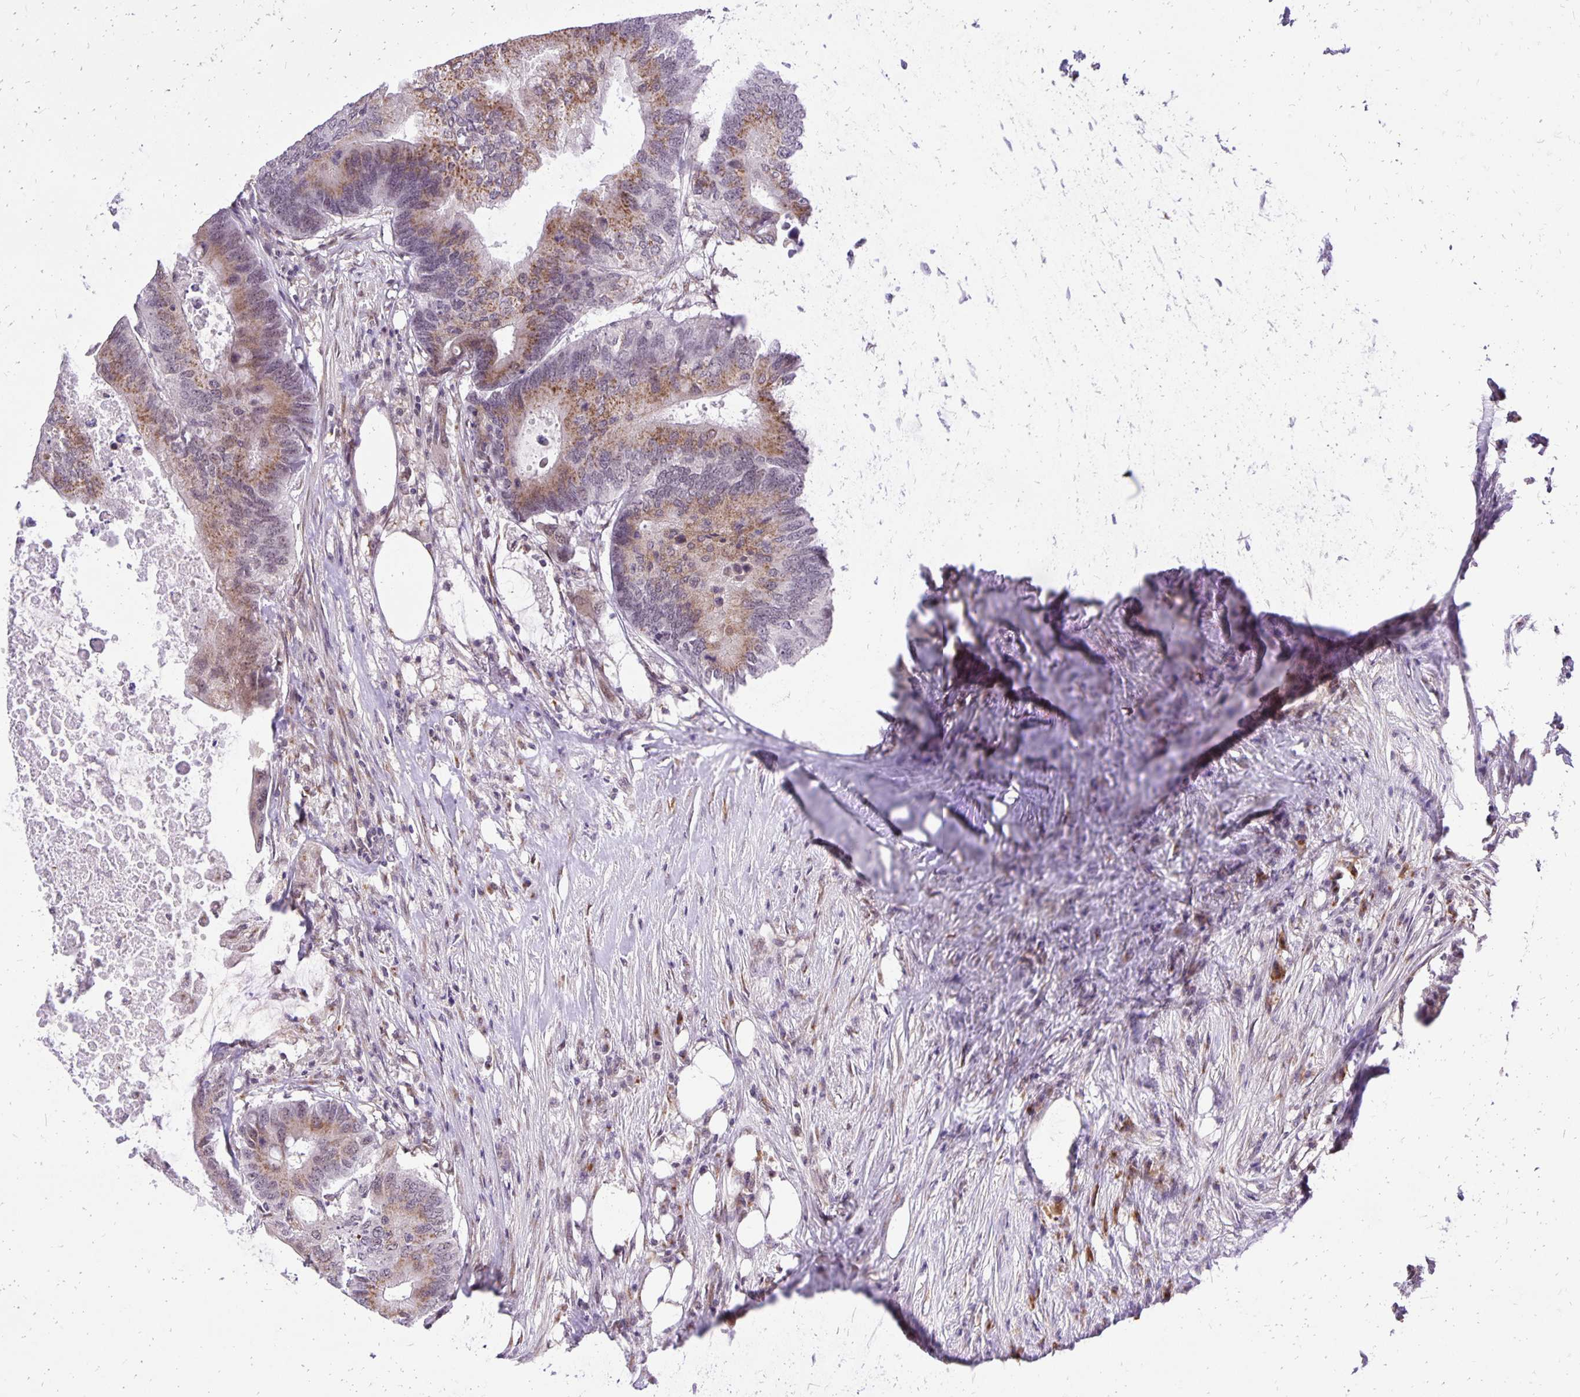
{"staining": {"intensity": "moderate", "quantity": ">75%", "location": "cytoplasmic/membranous"}, "tissue": "colorectal cancer", "cell_type": "Tumor cells", "image_type": "cancer", "snomed": [{"axis": "morphology", "description": "Adenocarcinoma, NOS"}, {"axis": "topography", "description": "Colon"}], "caption": "Immunohistochemistry (DAB (3,3'-diaminobenzidine)) staining of colorectal cancer reveals moderate cytoplasmic/membranous protein expression in about >75% of tumor cells.", "gene": "GOLGA5", "patient": {"sex": "male", "age": 71}}